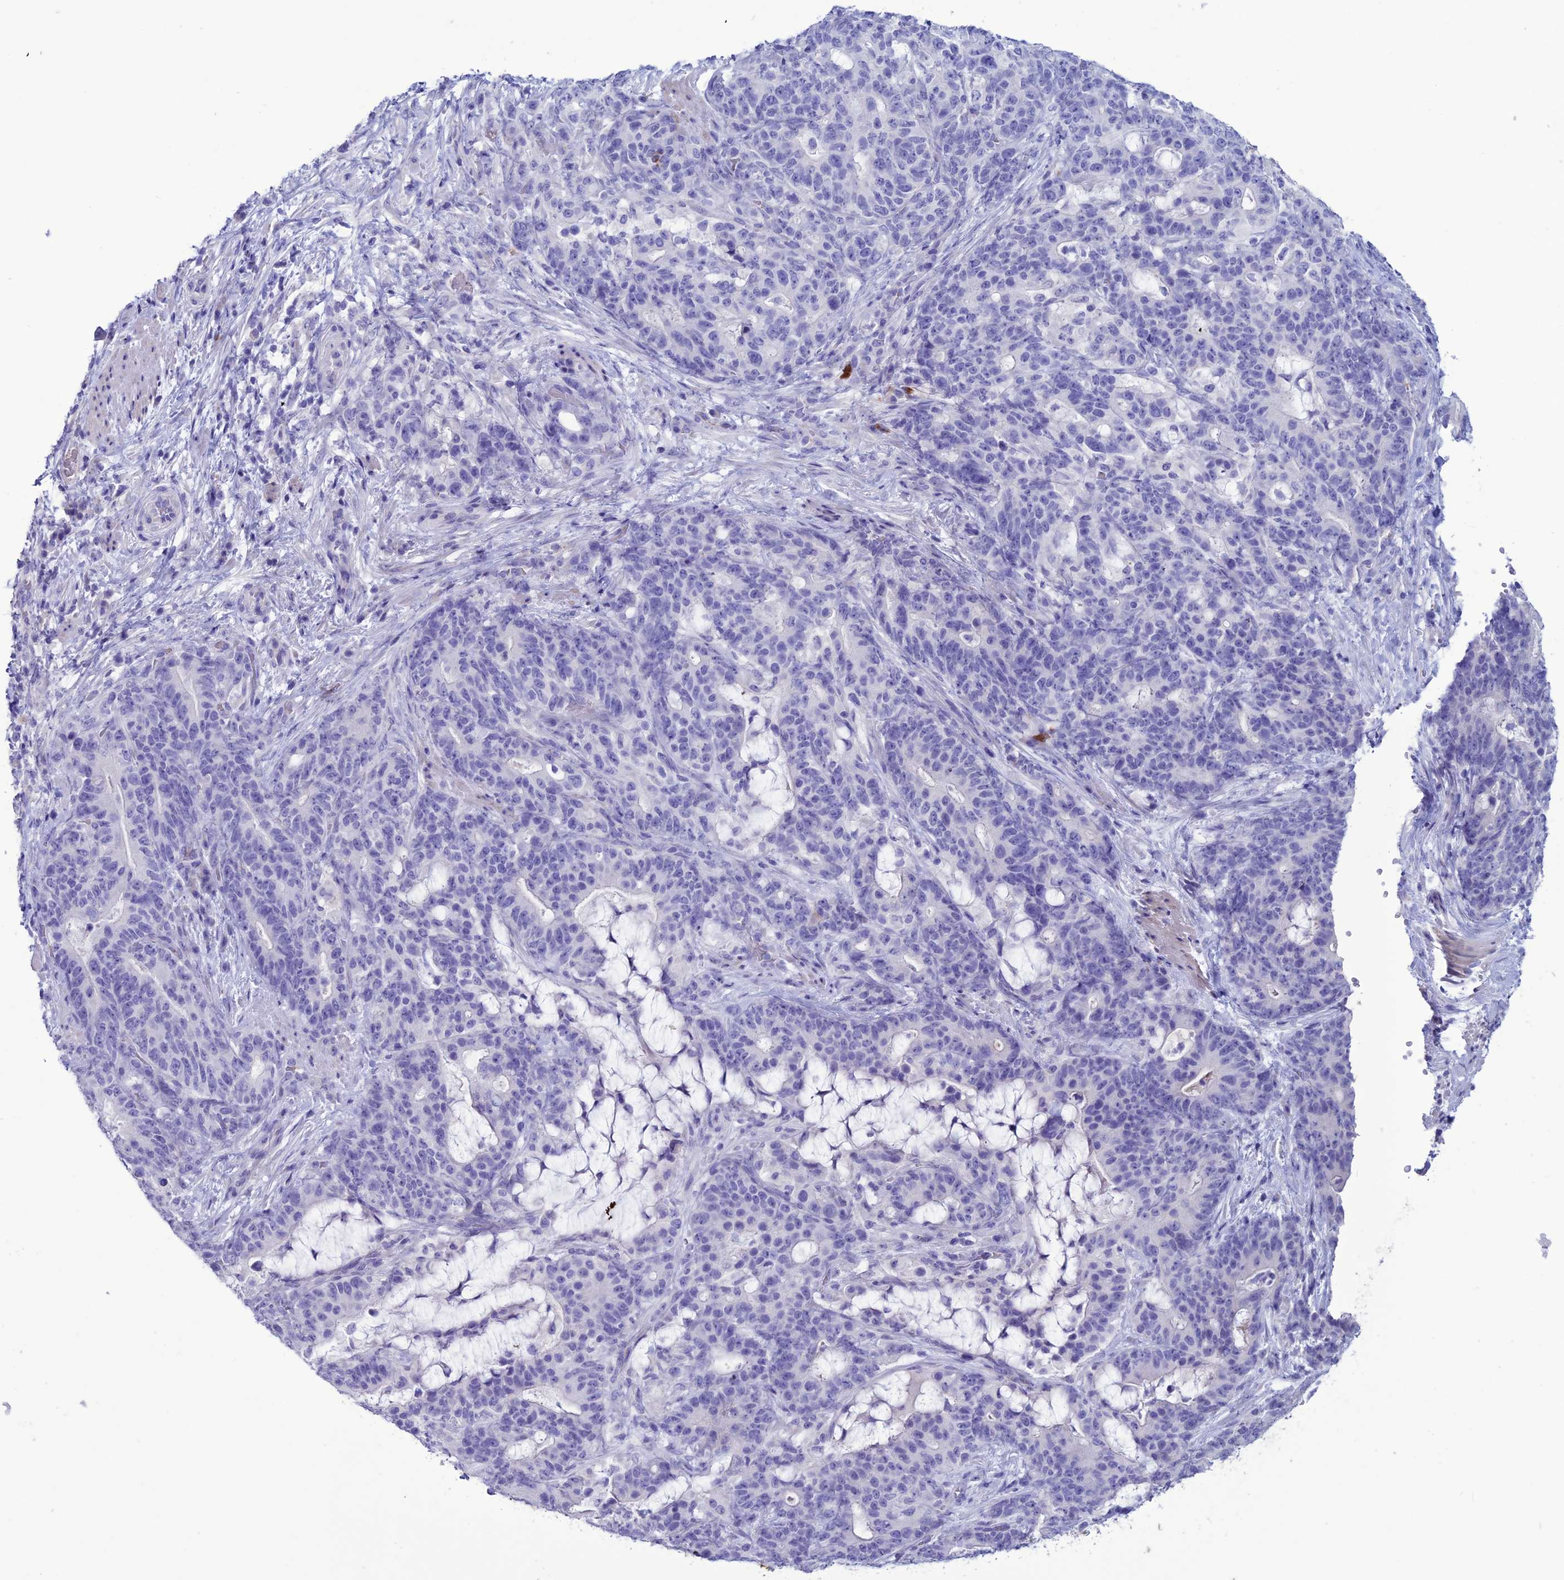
{"staining": {"intensity": "negative", "quantity": "none", "location": "none"}, "tissue": "stomach cancer", "cell_type": "Tumor cells", "image_type": "cancer", "snomed": [{"axis": "morphology", "description": "Normal tissue, NOS"}, {"axis": "morphology", "description": "Adenocarcinoma, NOS"}, {"axis": "topography", "description": "Stomach"}], "caption": "There is no significant expression in tumor cells of stomach adenocarcinoma. (DAB immunohistochemistry (IHC) visualized using brightfield microscopy, high magnification).", "gene": "CLEC2L", "patient": {"sex": "female", "age": 64}}